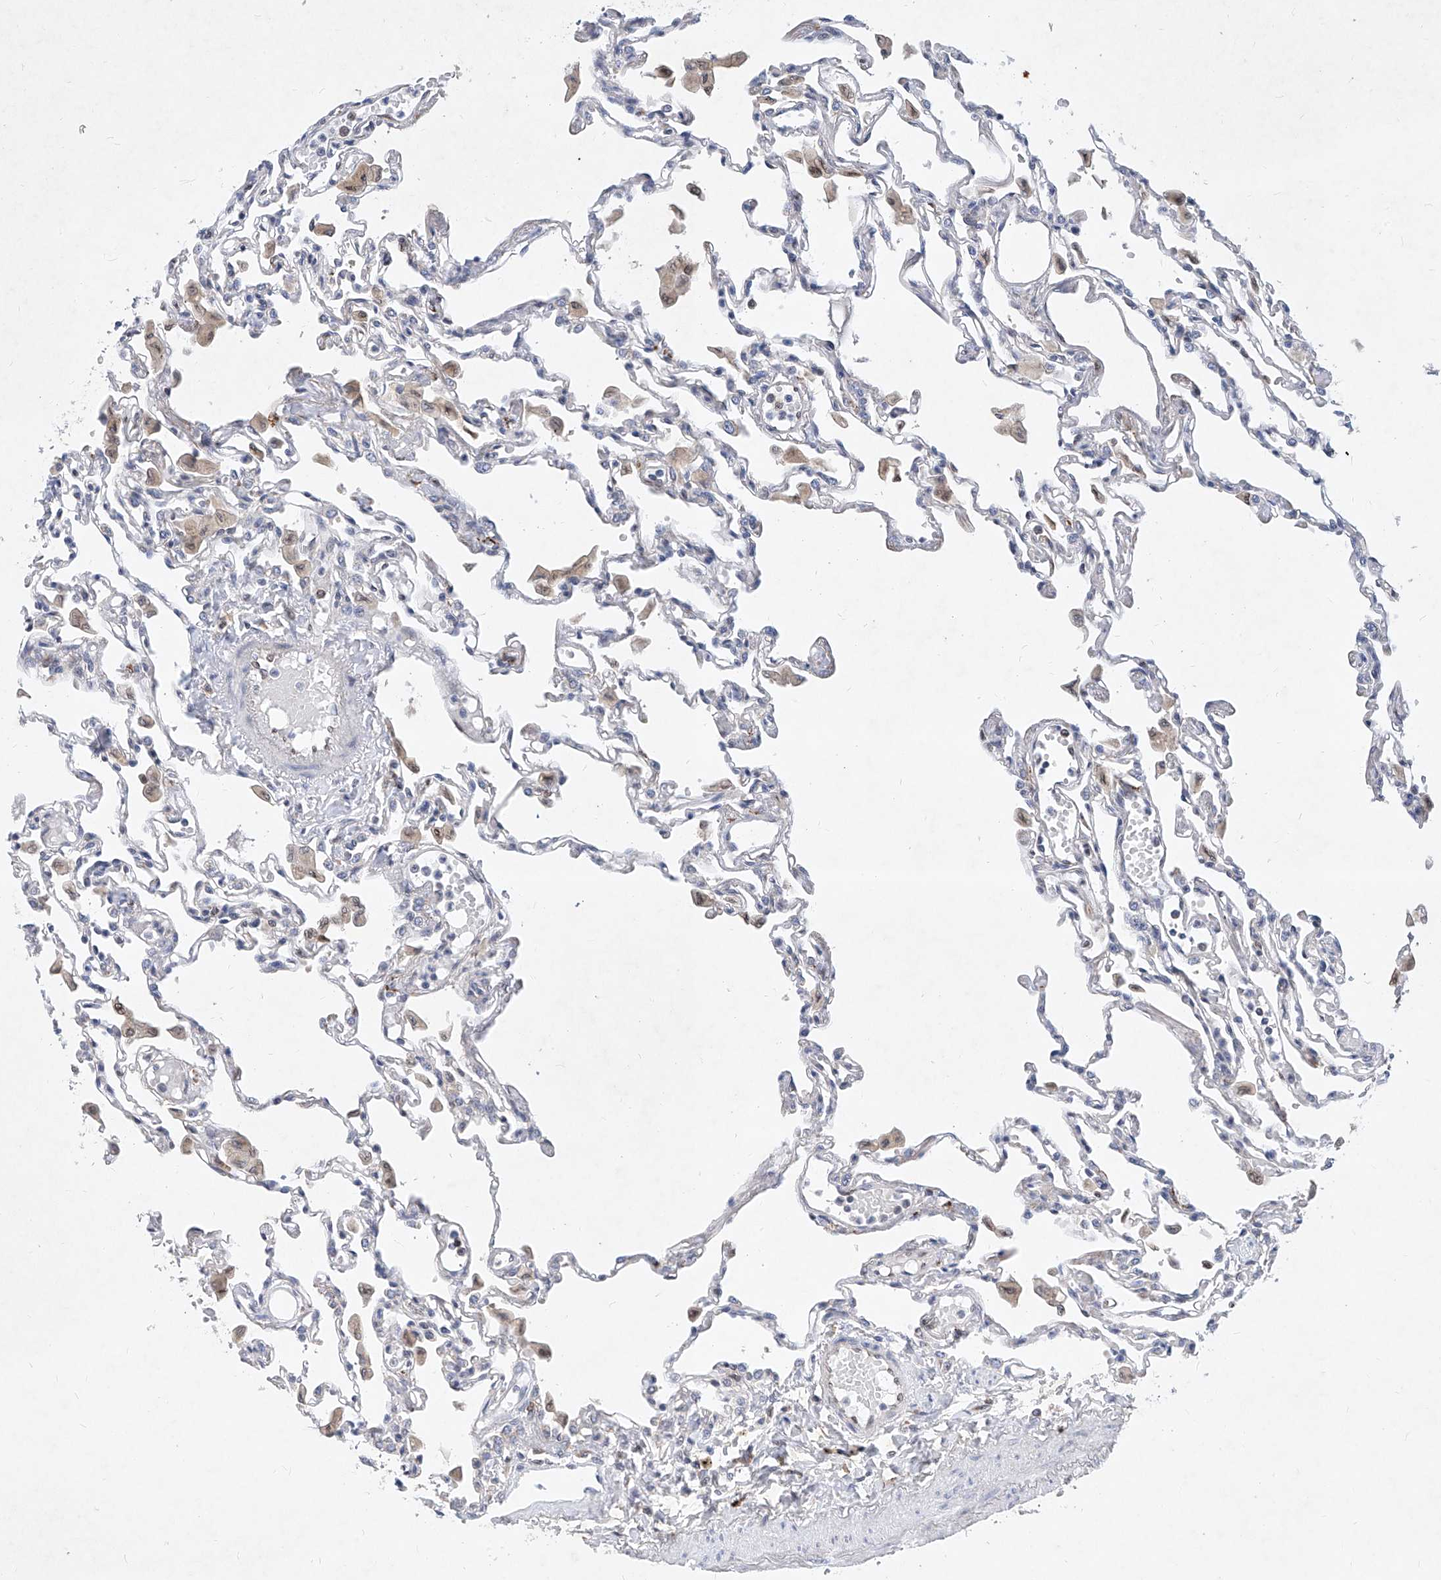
{"staining": {"intensity": "negative", "quantity": "none", "location": "none"}, "tissue": "lung", "cell_type": "Alveolar cells", "image_type": "normal", "snomed": [{"axis": "morphology", "description": "Normal tissue, NOS"}, {"axis": "topography", "description": "Bronchus"}, {"axis": "topography", "description": "Lung"}], "caption": "This is a micrograph of immunohistochemistry staining of normal lung, which shows no staining in alveolar cells.", "gene": "MX2", "patient": {"sex": "female", "age": 49}}